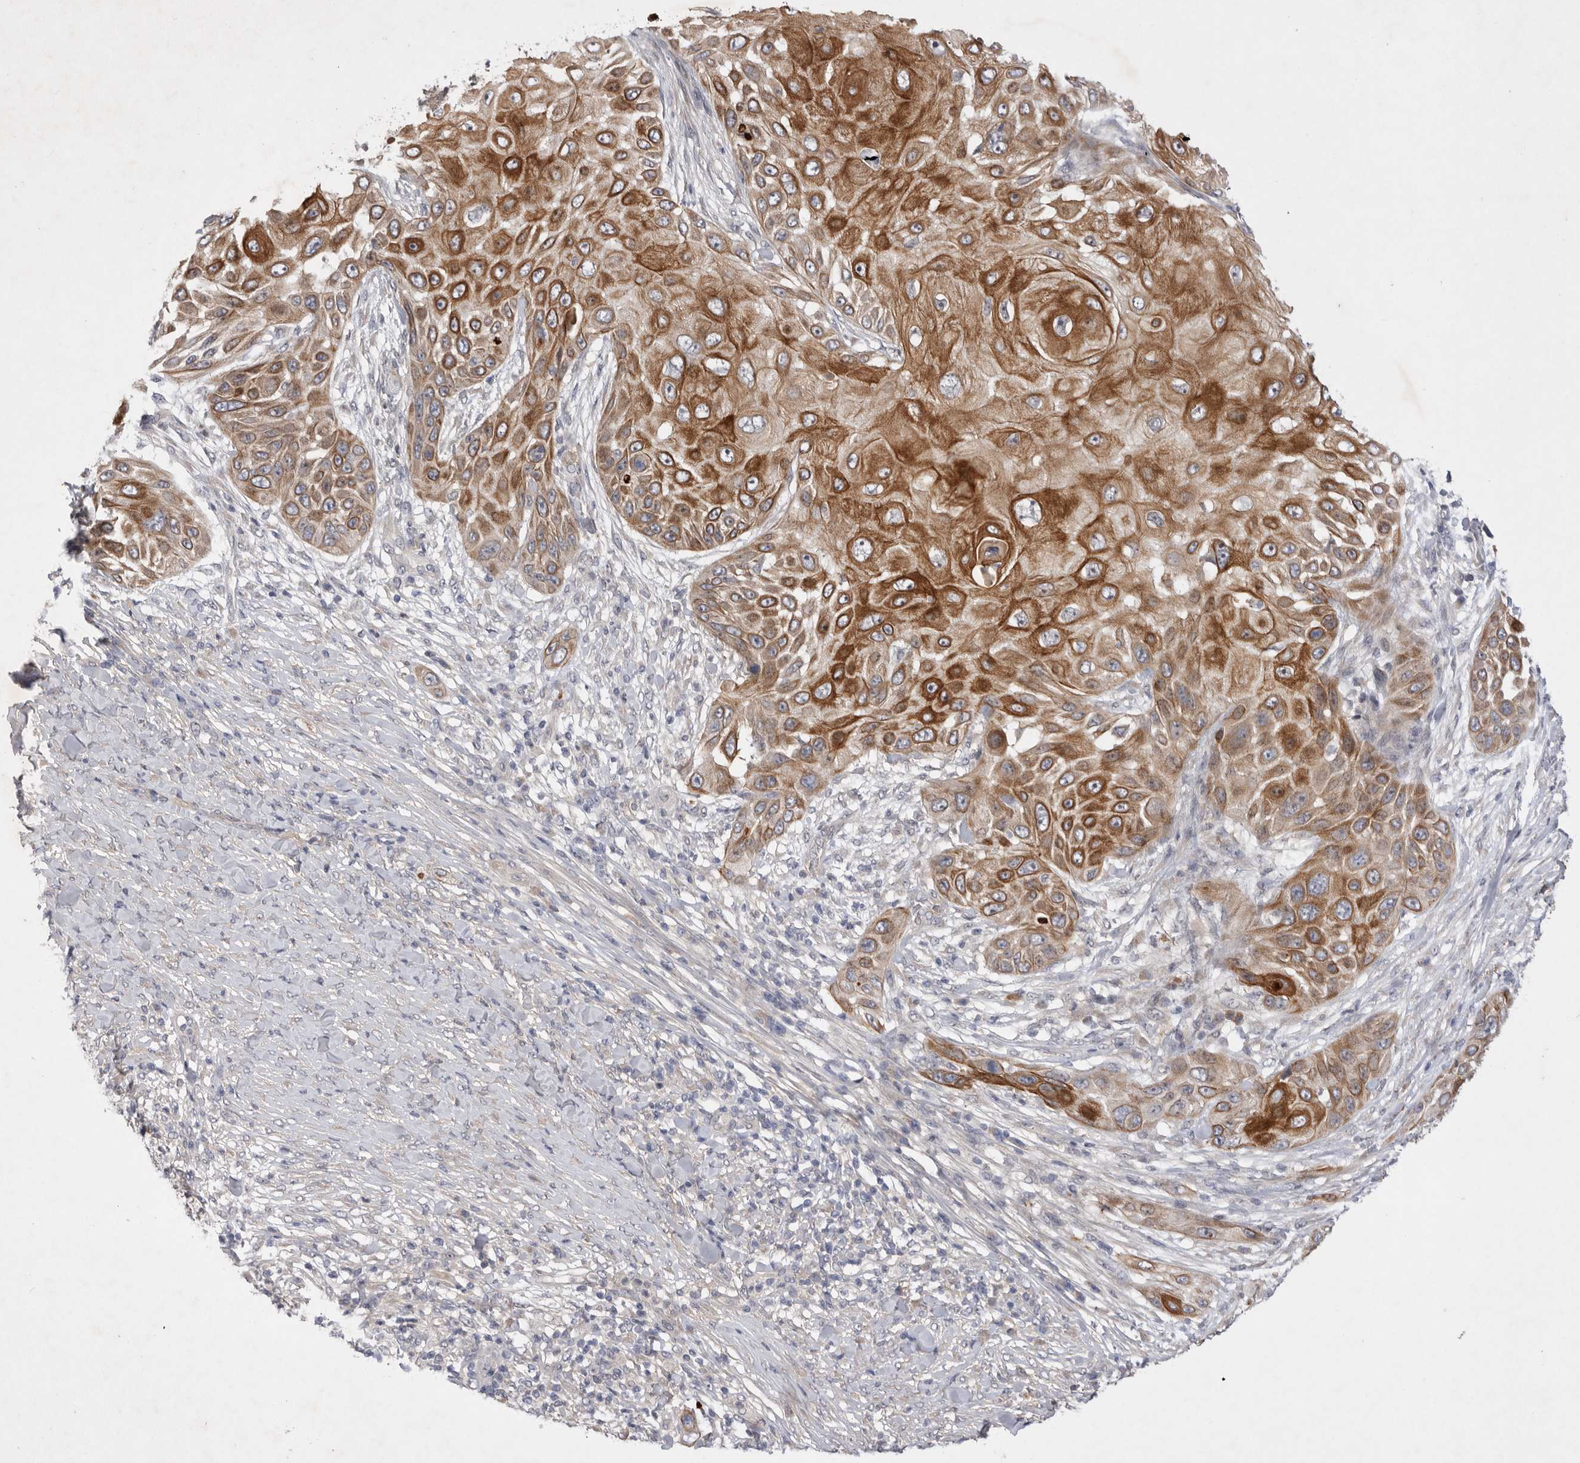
{"staining": {"intensity": "strong", "quantity": ">75%", "location": "cytoplasmic/membranous"}, "tissue": "skin cancer", "cell_type": "Tumor cells", "image_type": "cancer", "snomed": [{"axis": "morphology", "description": "Squamous cell carcinoma, NOS"}, {"axis": "topography", "description": "Skin"}], "caption": "Immunohistochemical staining of human skin cancer demonstrates strong cytoplasmic/membranous protein staining in about >75% of tumor cells.", "gene": "PTPDC1", "patient": {"sex": "female", "age": 44}}